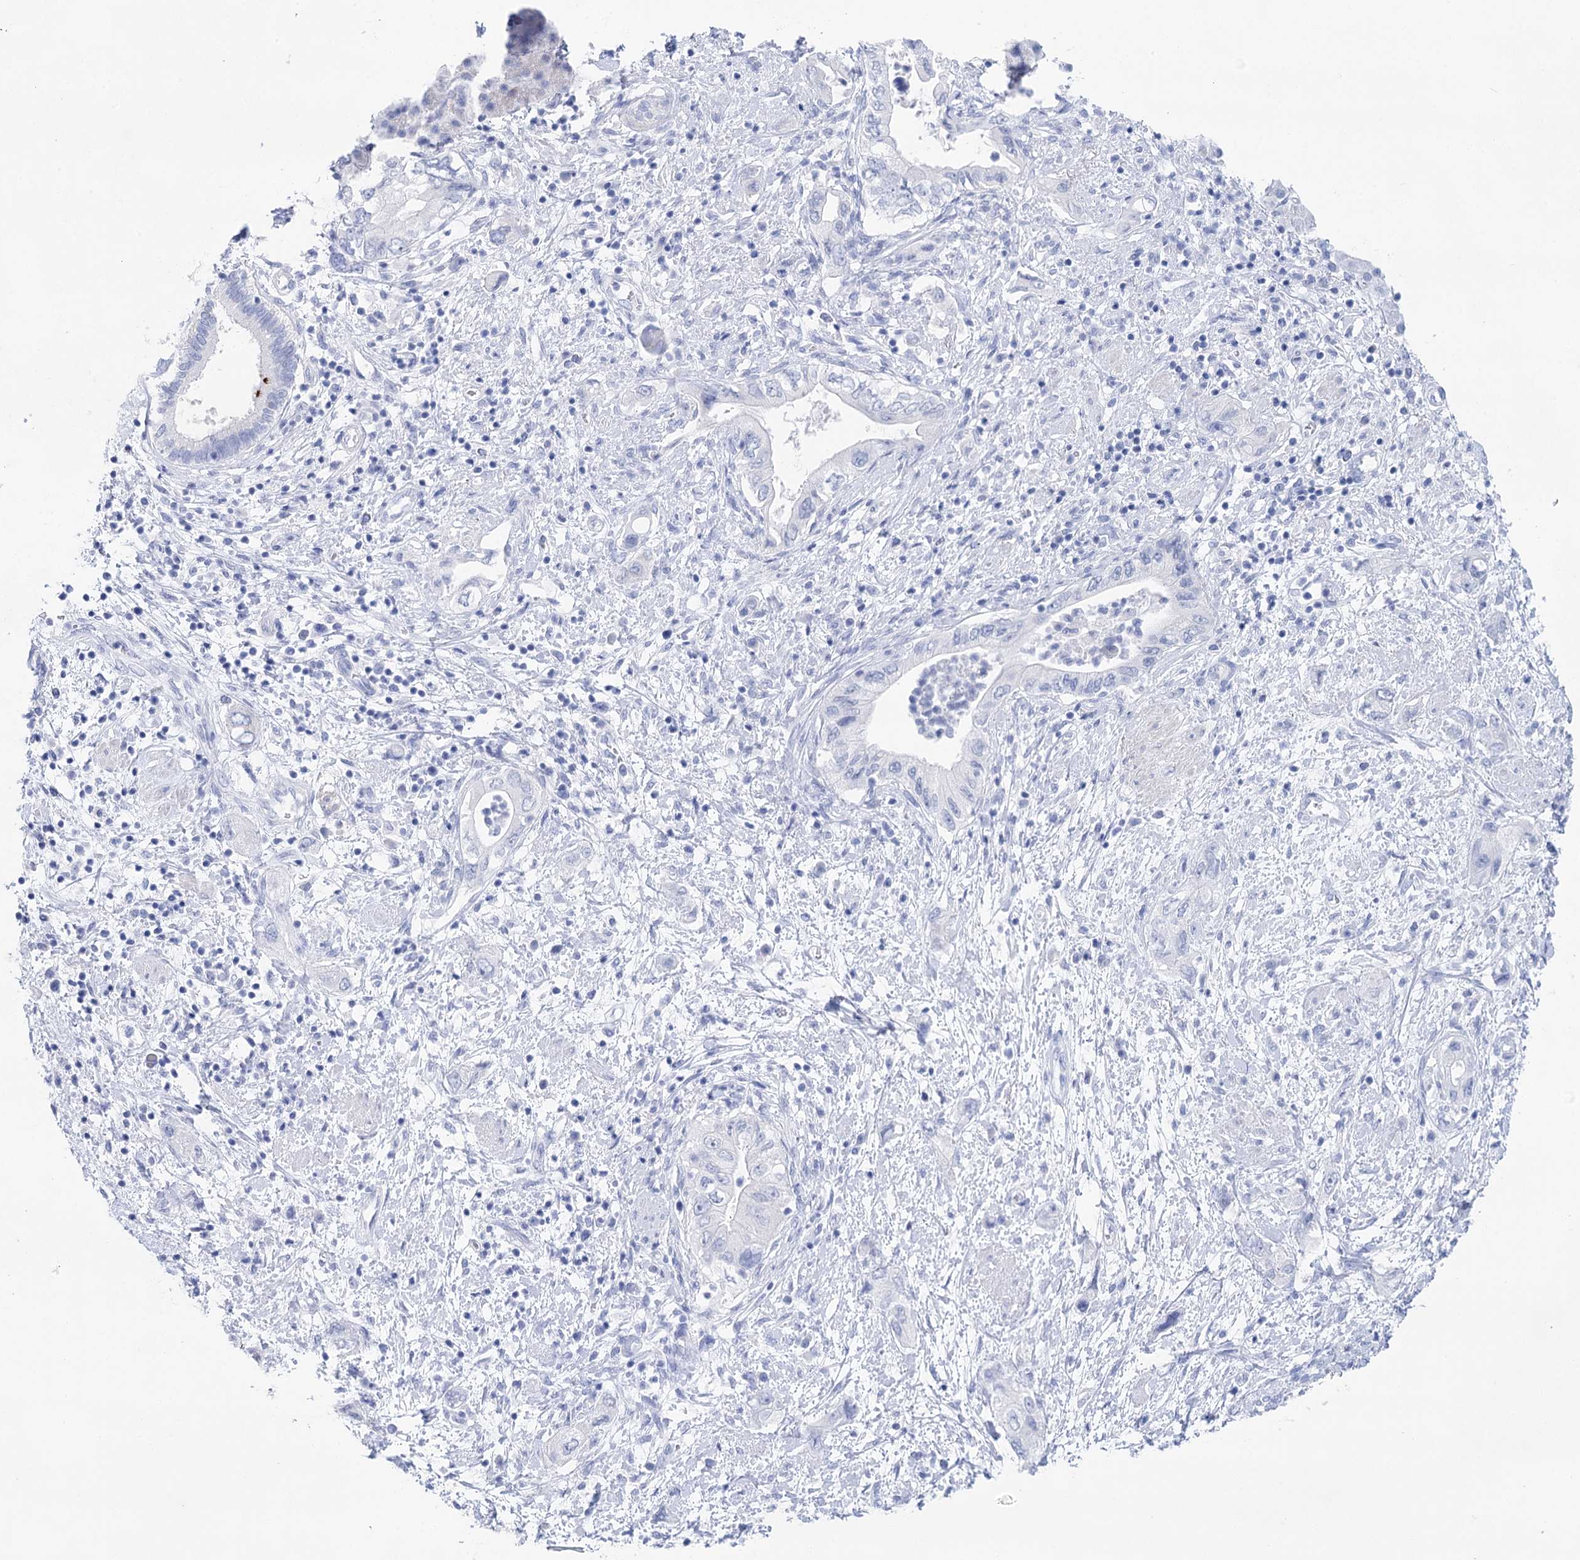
{"staining": {"intensity": "negative", "quantity": "none", "location": "none"}, "tissue": "pancreatic cancer", "cell_type": "Tumor cells", "image_type": "cancer", "snomed": [{"axis": "morphology", "description": "Adenocarcinoma, NOS"}, {"axis": "topography", "description": "Pancreas"}], "caption": "High power microscopy photomicrograph of an immunohistochemistry (IHC) photomicrograph of pancreatic adenocarcinoma, revealing no significant staining in tumor cells.", "gene": "LALBA", "patient": {"sex": "female", "age": 73}}